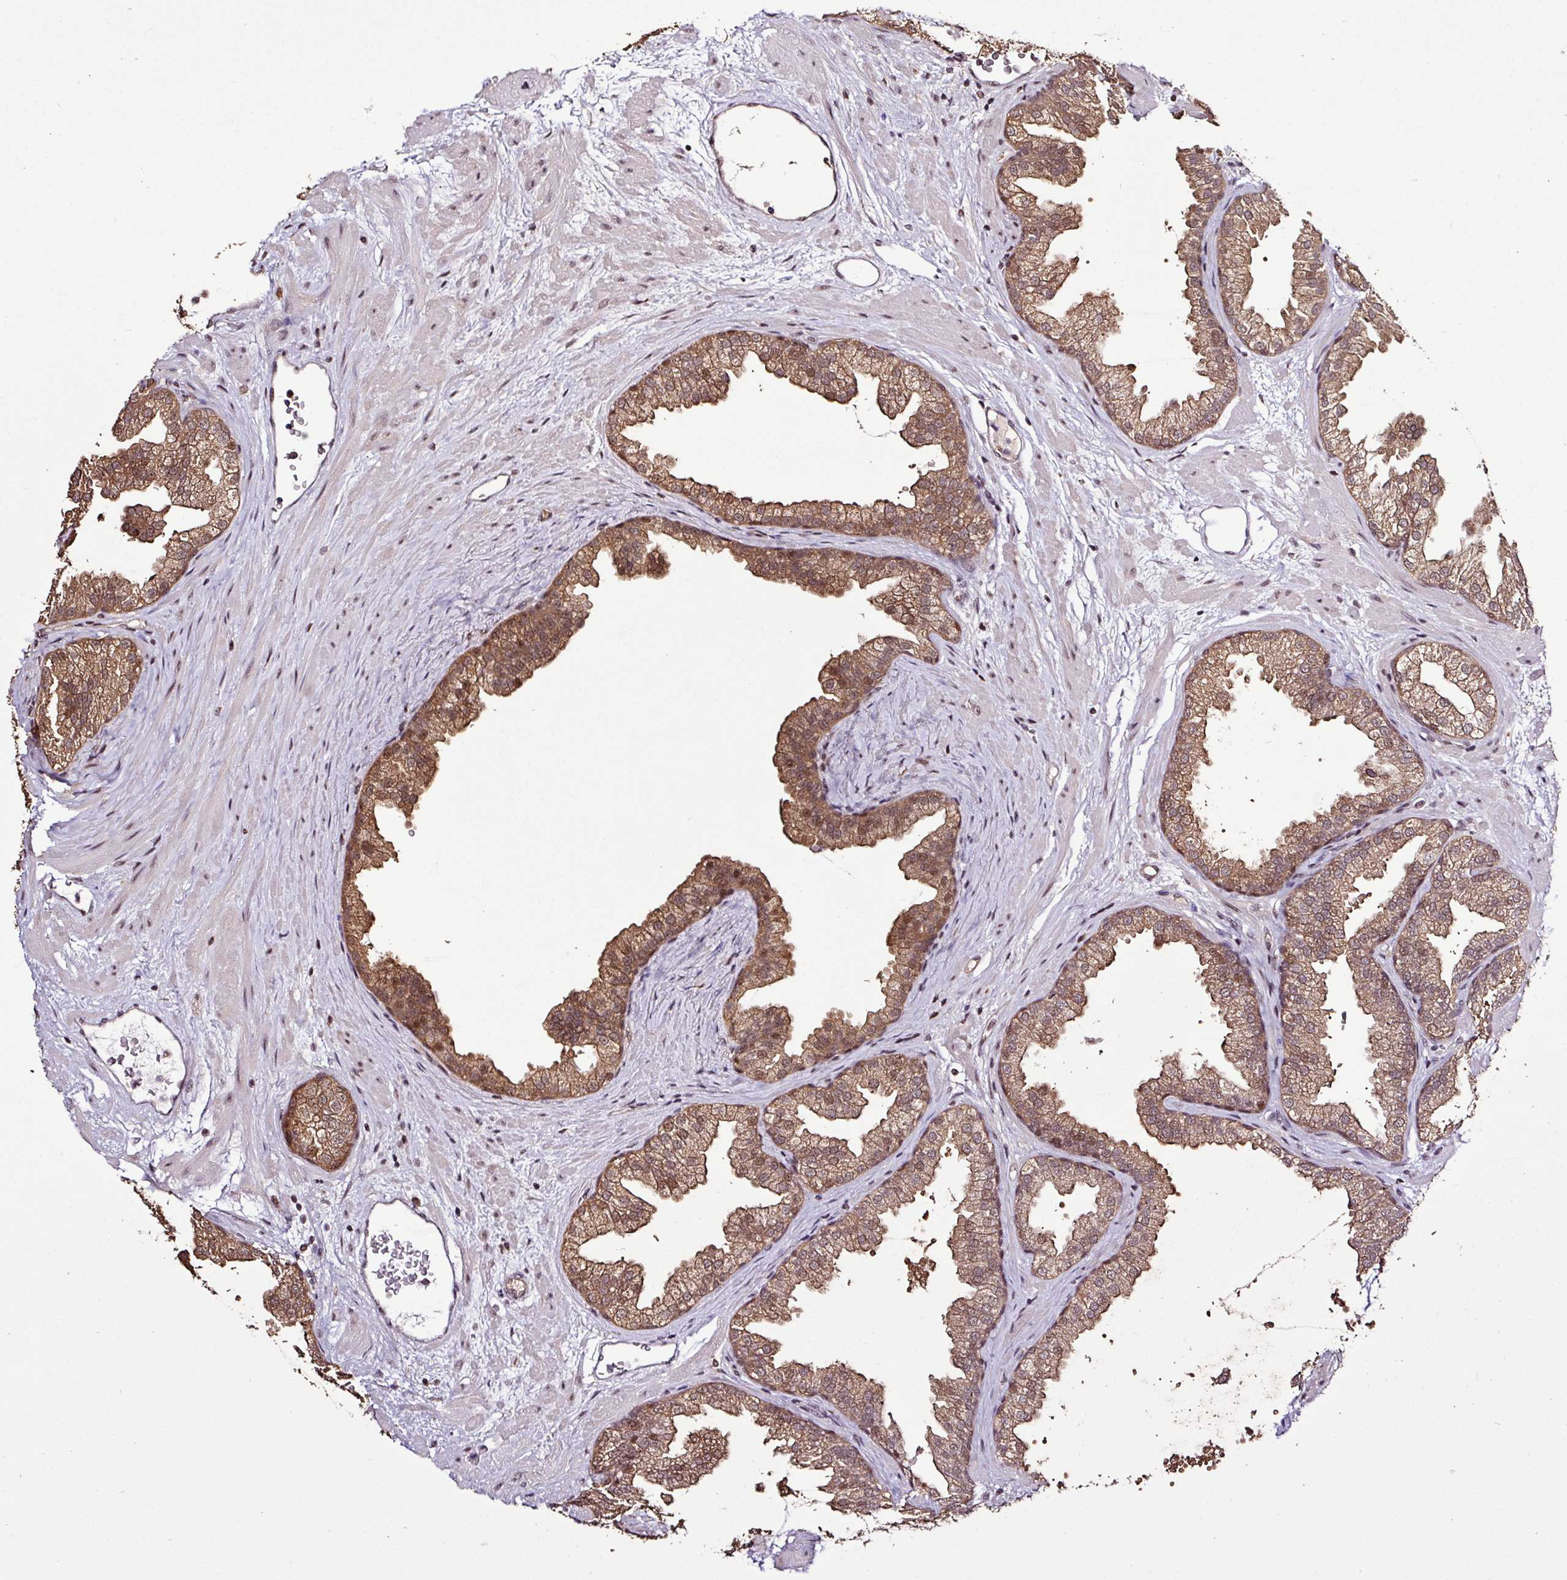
{"staining": {"intensity": "moderate", "quantity": ">75%", "location": "cytoplasmic/membranous,nuclear"}, "tissue": "prostate", "cell_type": "Glandular cells", "image_type": "normal", "snomed": [{"axis": "morphology", "description": "Normal tissue, NOS"}, {"axis": "topography", "description": "Prostate"}], "caption": "Immunohistochemical staining of unremarkable prostate reveals medium levels of moderate cytoplasmic/membranous,nuclear expression in approximately >75% of glandular cells.", "gene": "ITPKC", "patient": {"sex": "male", "age": 37}}